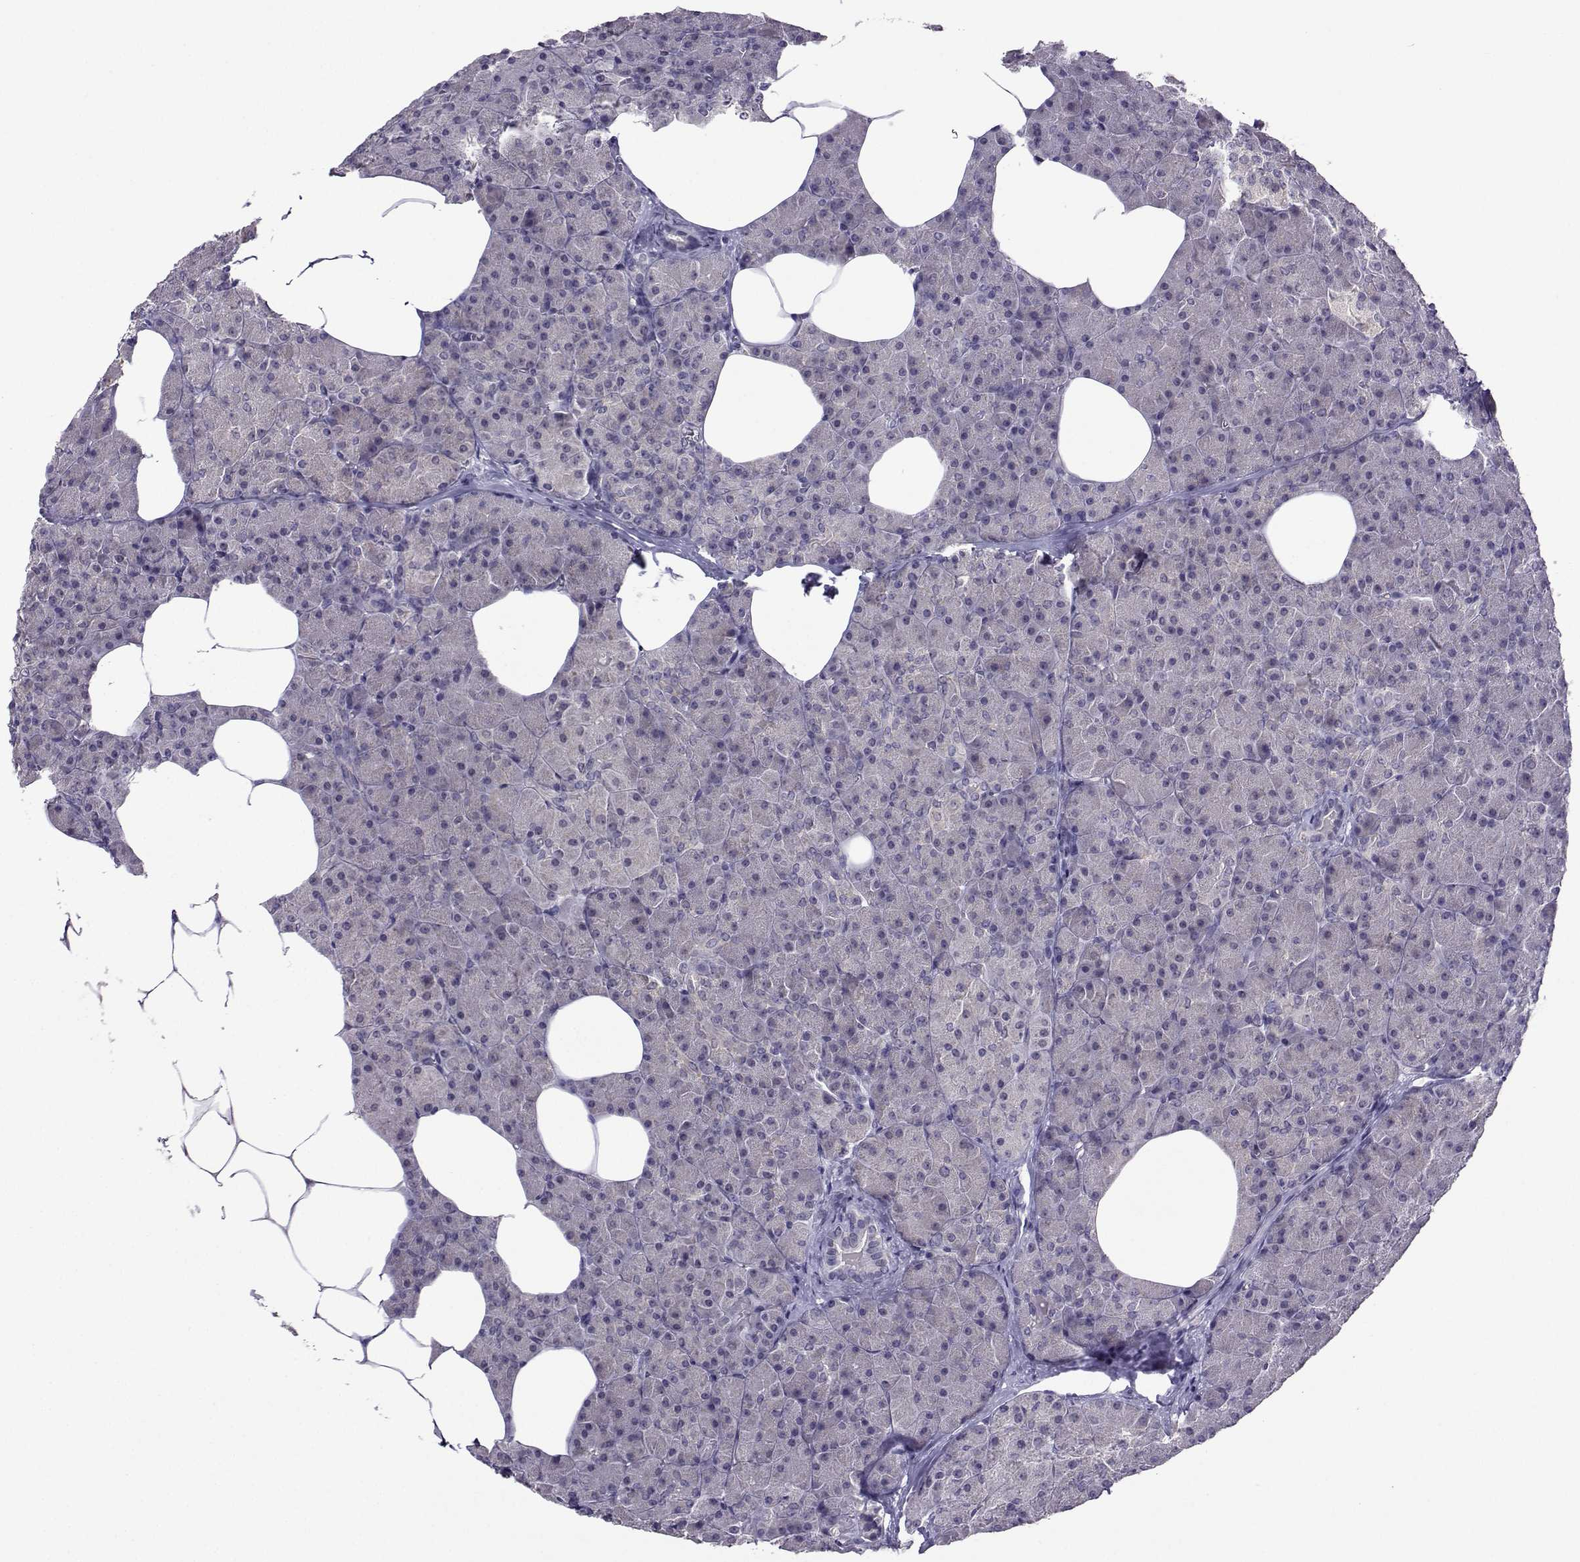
{"staining": {"intensity": "negative", "quantity": "none", "location": "none"}, "tissue": "pancreas", "cell_type": "Exocrine glandular cells", "image_type": "normal", "snomed": [{"axis": "morphology", "description": "Normal tissue, NOS"}, {"axis": "topography", "description": "Pancreas"}], "caption": "This photomicrograph is of benign pancreas stained with immunohistochemistry (IHC) to label a protein in brown with the nuclei are counter-stained blue. There is no expression in exocrine glandular cells. (Immunohistochemistry (ihc), brightfield microscopy, high magnification).", "gene": "DDX20", "patient": {"sex": "female", "age": 45}}